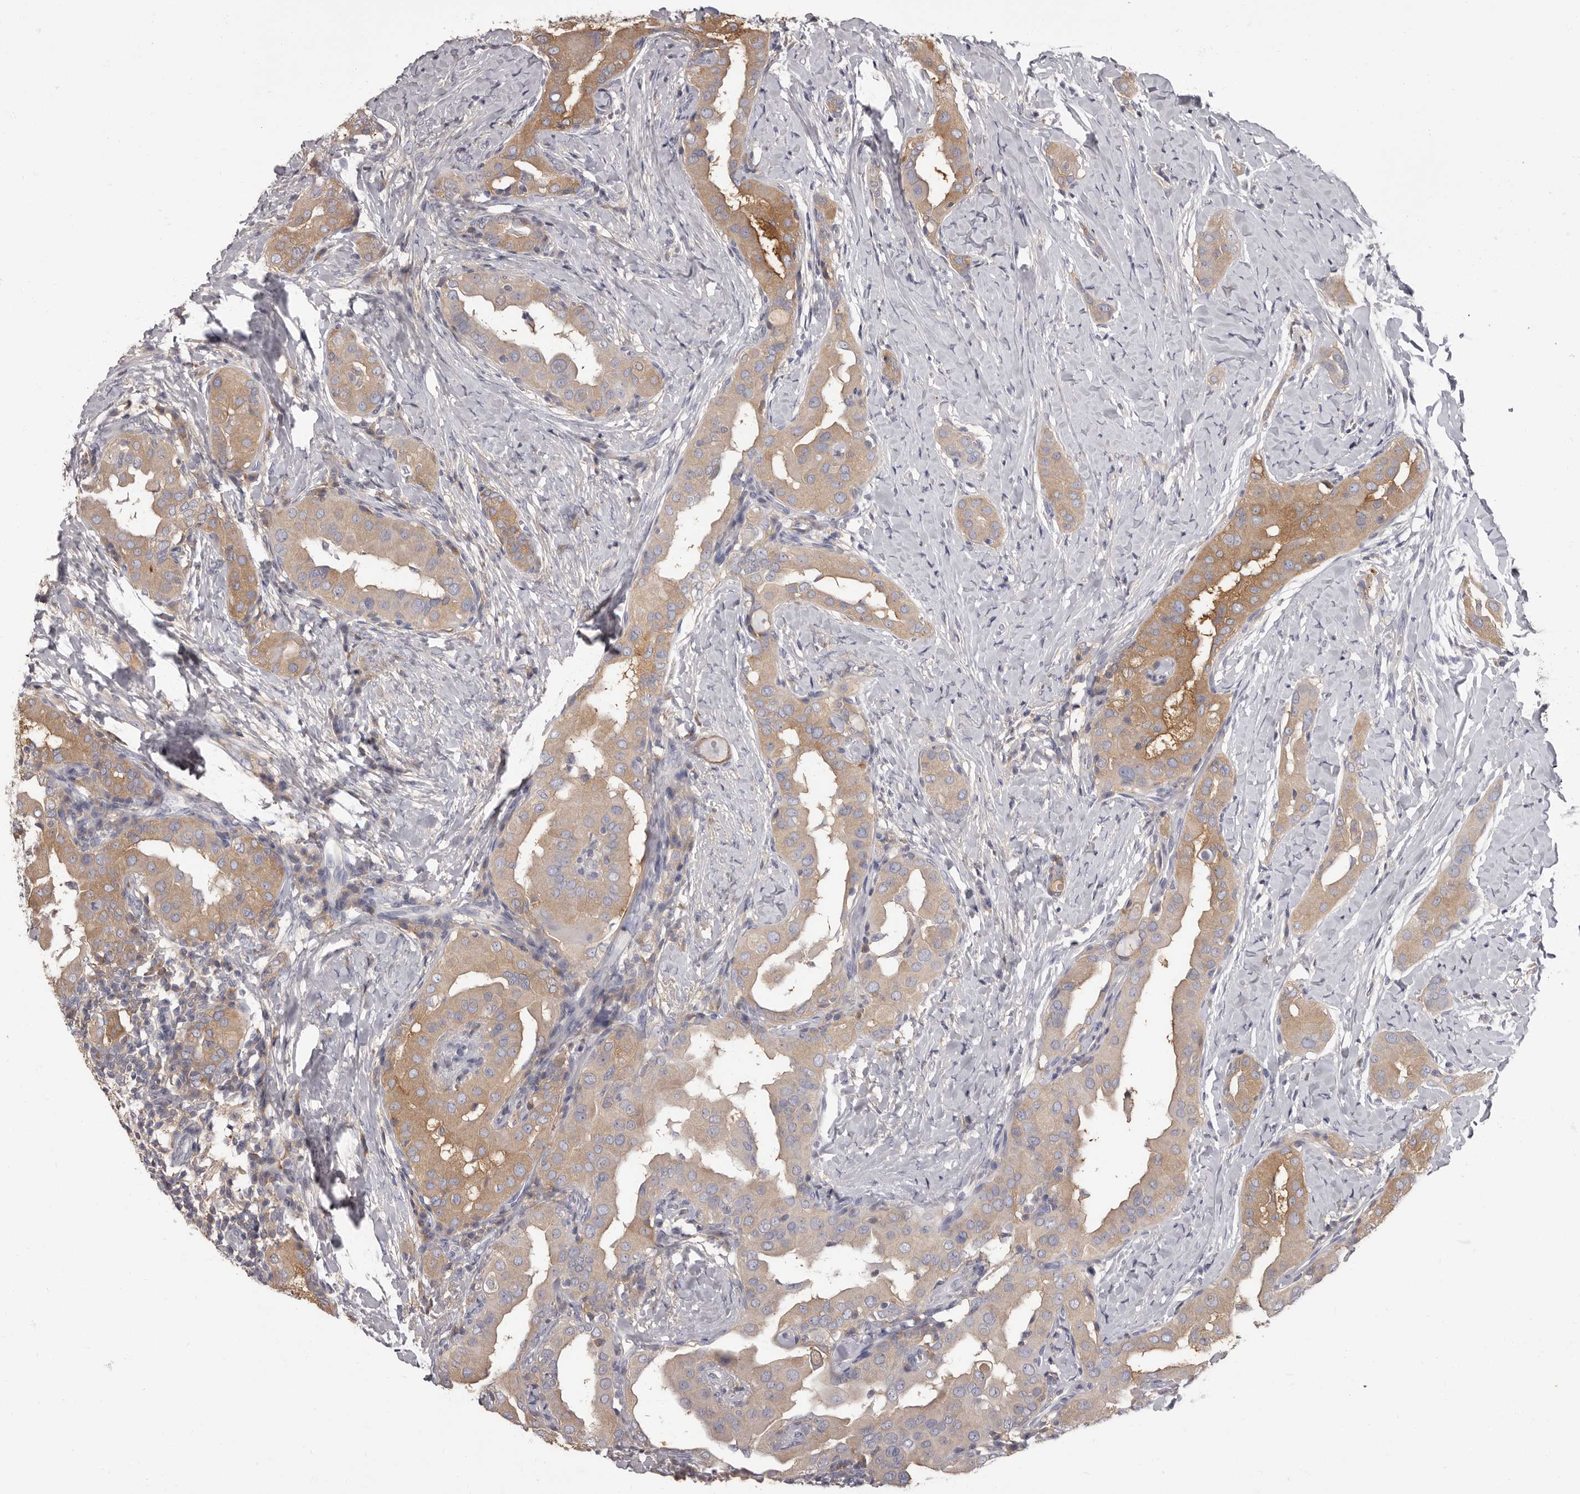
{"staining": {"intensity": "moderate", "quantity": ">75%", "location": "cytoplasmic/membranous"}, "tissue": "thyroid cancer", "cell_type": "Tumor cells", "image_type": "cancer", "snomed": [{"axis": "morphology", "description": "Papillary adenocarcinoma, NOS"}, {"axis": "topography", "description": "Thyroid gland"}], "caption": "Thyroid cancer stained for a protein shows moderate cytoplasmic/membranous positivity in tumor cells.", "gene": "APEH", "patient": {"sex": "male", "age": 33}}